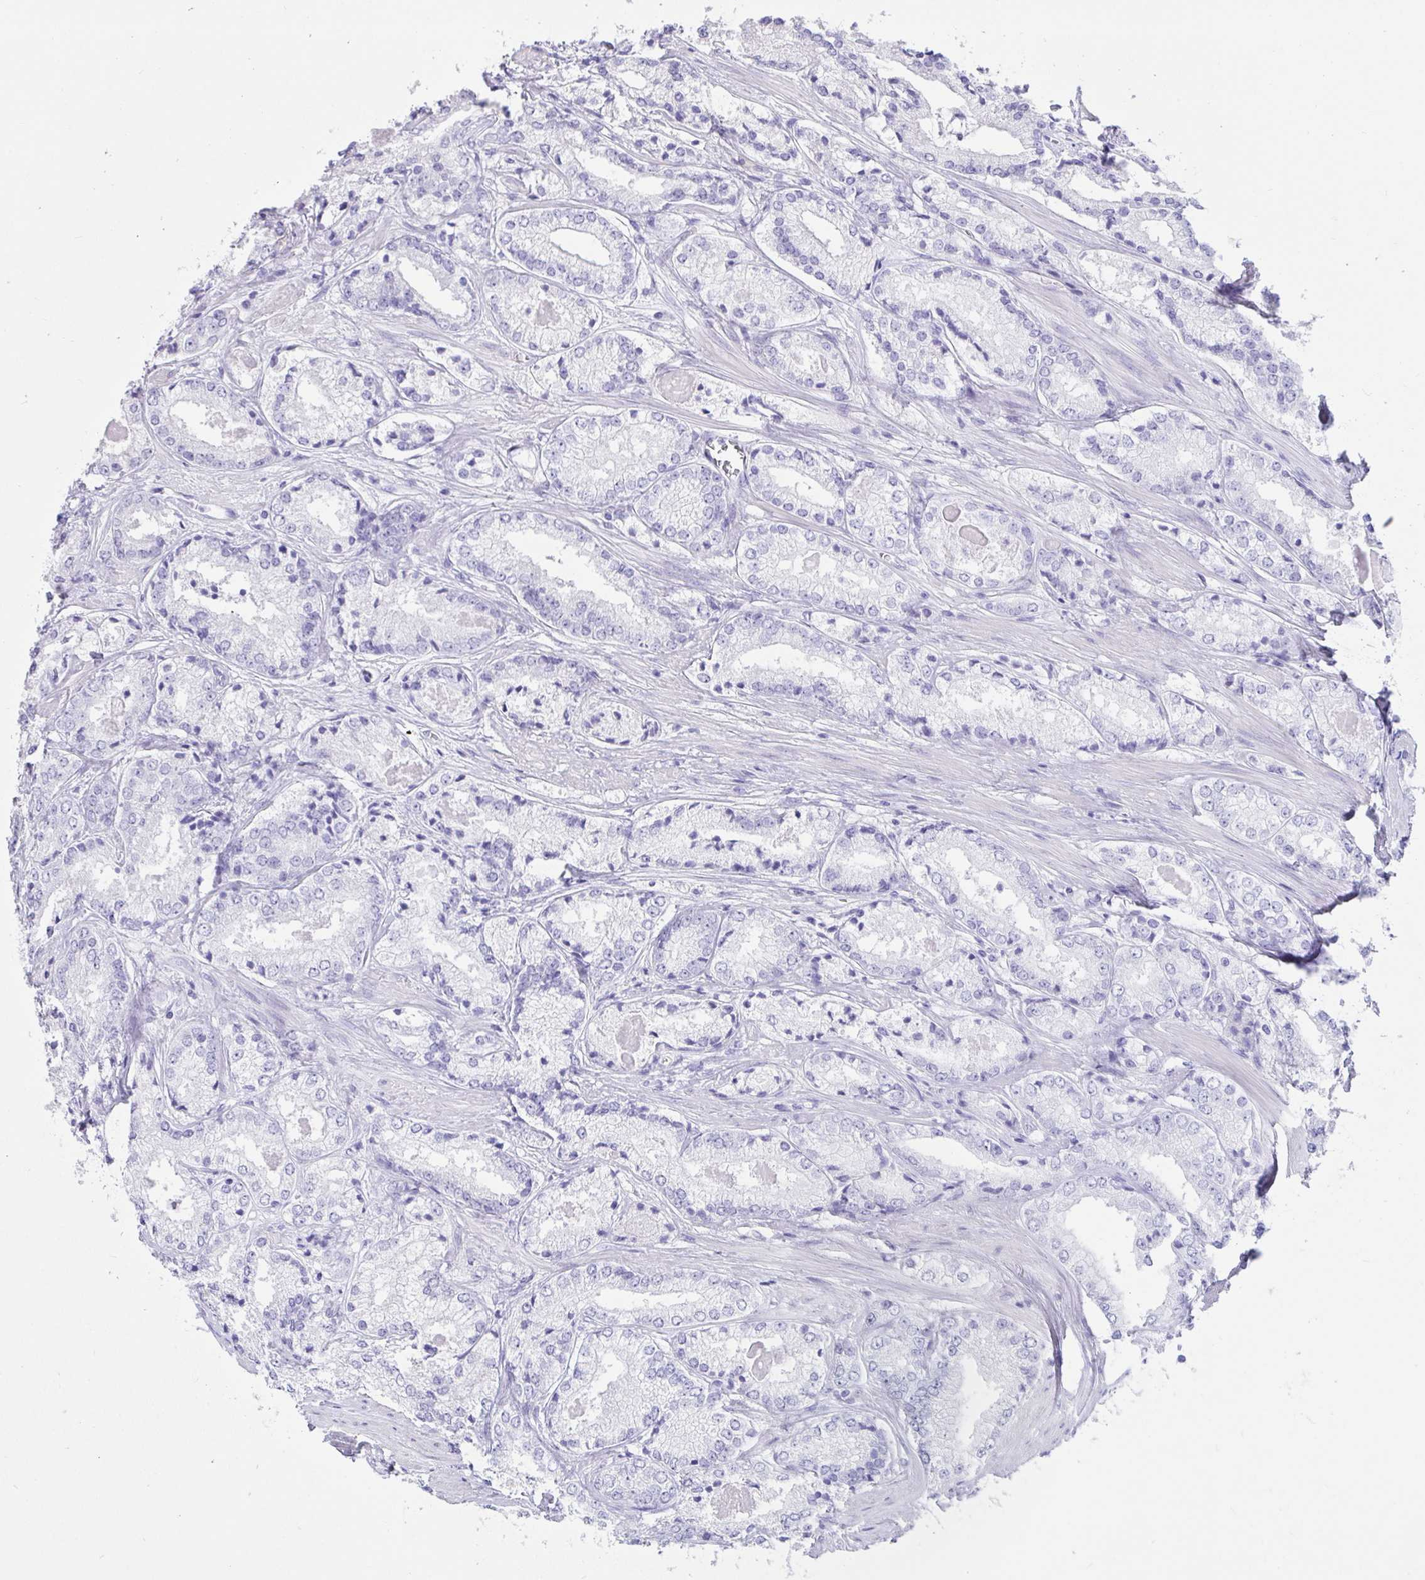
{"staining": {"intensity": "negative", "quantity": "none", "location": "none"}, "tissue": "prostate cancer", "cell_type": "Tumor cells", "image_type": "cancer", "snomed": [{"axis": "morphology", "description": "Adenocarcinoma, NOS"}, {"axis": "morphology", "description": "Adenocarcinoma, Low grade"}, {"axis": "topography", "description": "Prostate"}], "caption": "A histopathology image of adenocarcinoma (prostate) stained for a protein shows no brown staining in tumor cells.", "gene": "TNNC1", "patient": {"sex": "male", "age": 68}}